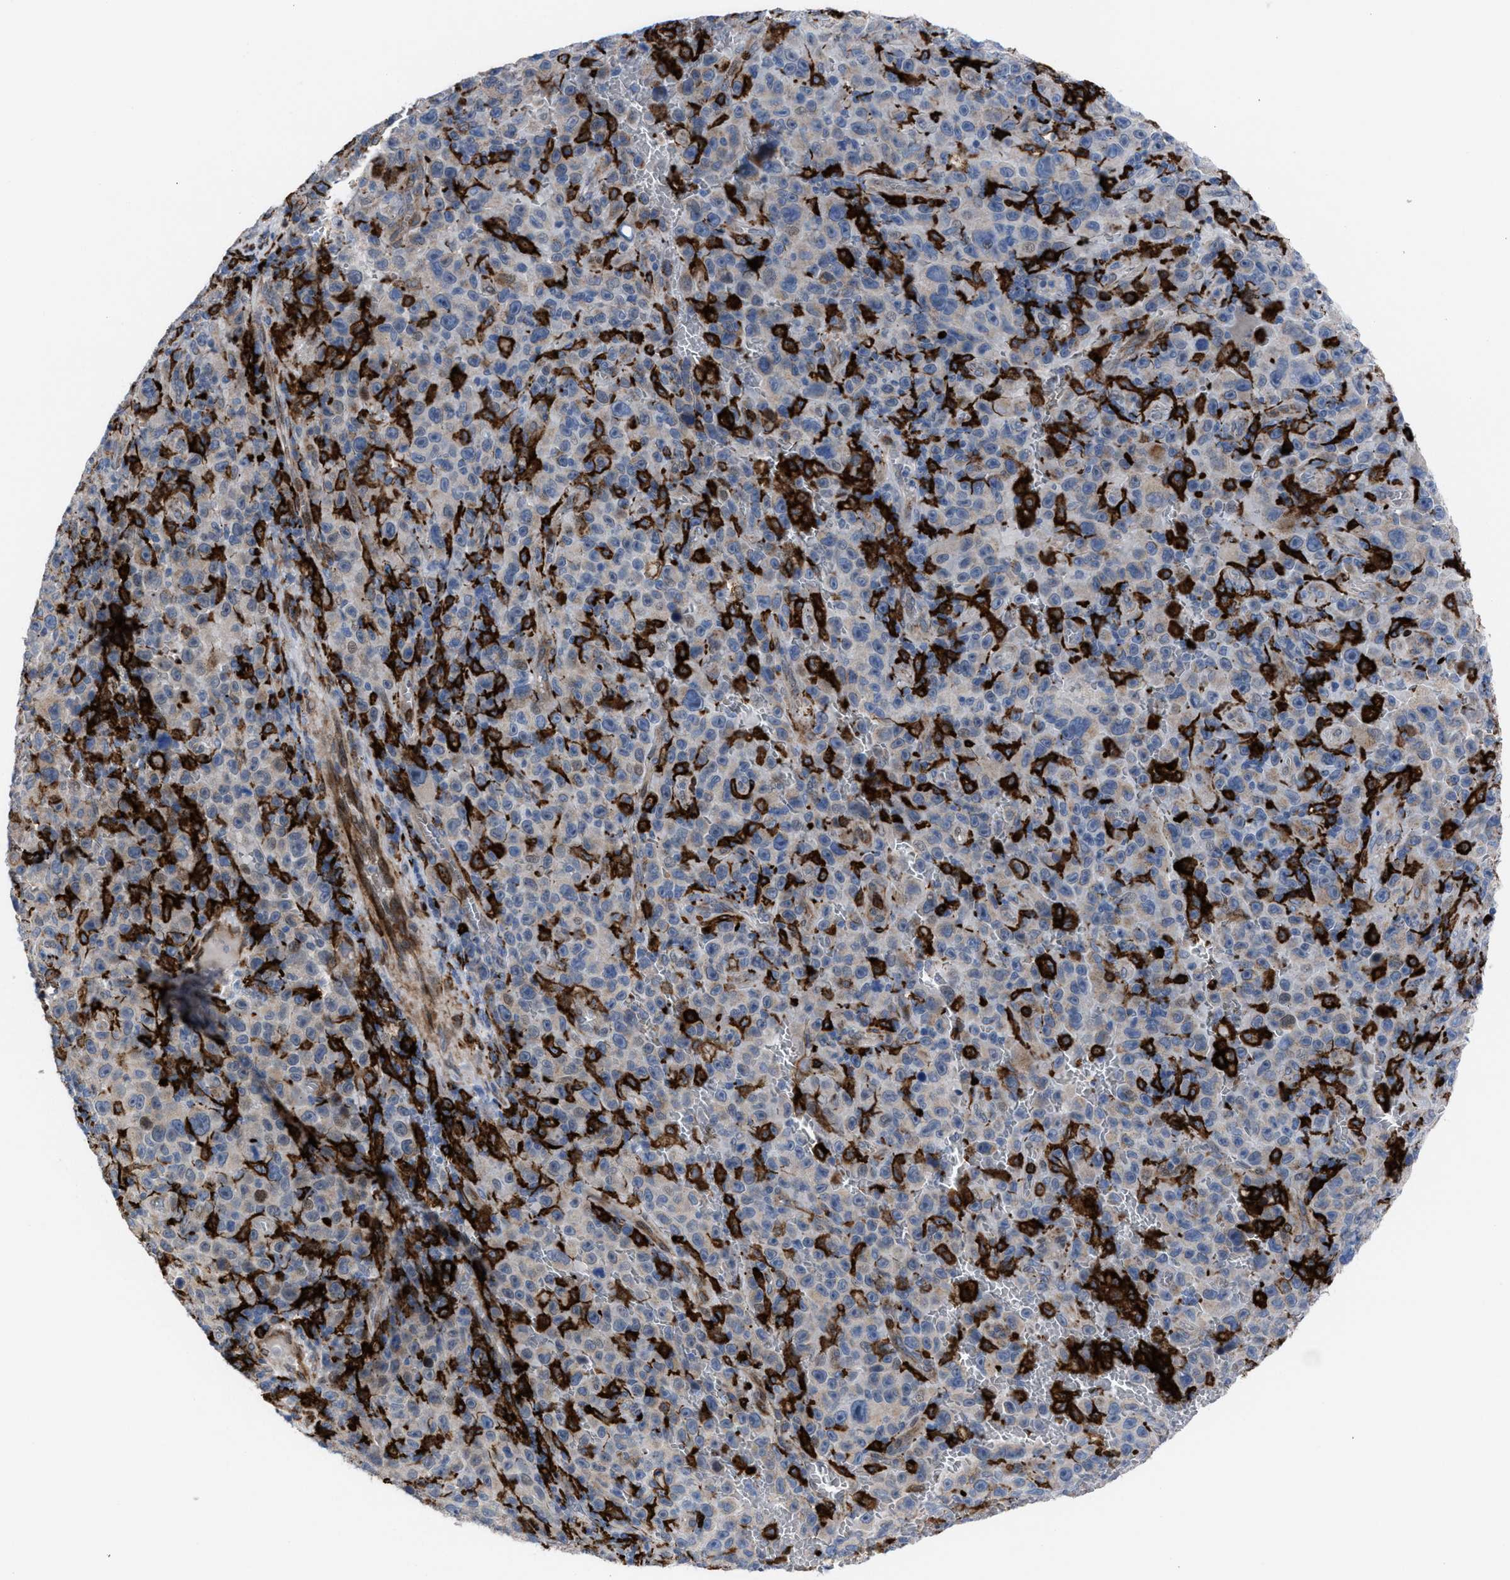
{"staining": {"intensity": "negative", "quantity": "none", "location": "none"}, "tissue": "melanoma", "cell_type": "Tumor cells", "image_type": "cancer", "snomed": [{"axis": "morphology", "description": "Malignant melanoma, NOS"}, {"axis": "topography", "description": "Skin"}], "caption": "This is an immunohistochemistry photomicrograph of melanoma. There is no positivity in tumor cells.", "gene": "SLC47A1", "patient": {"sex": "female", "age": 82}}